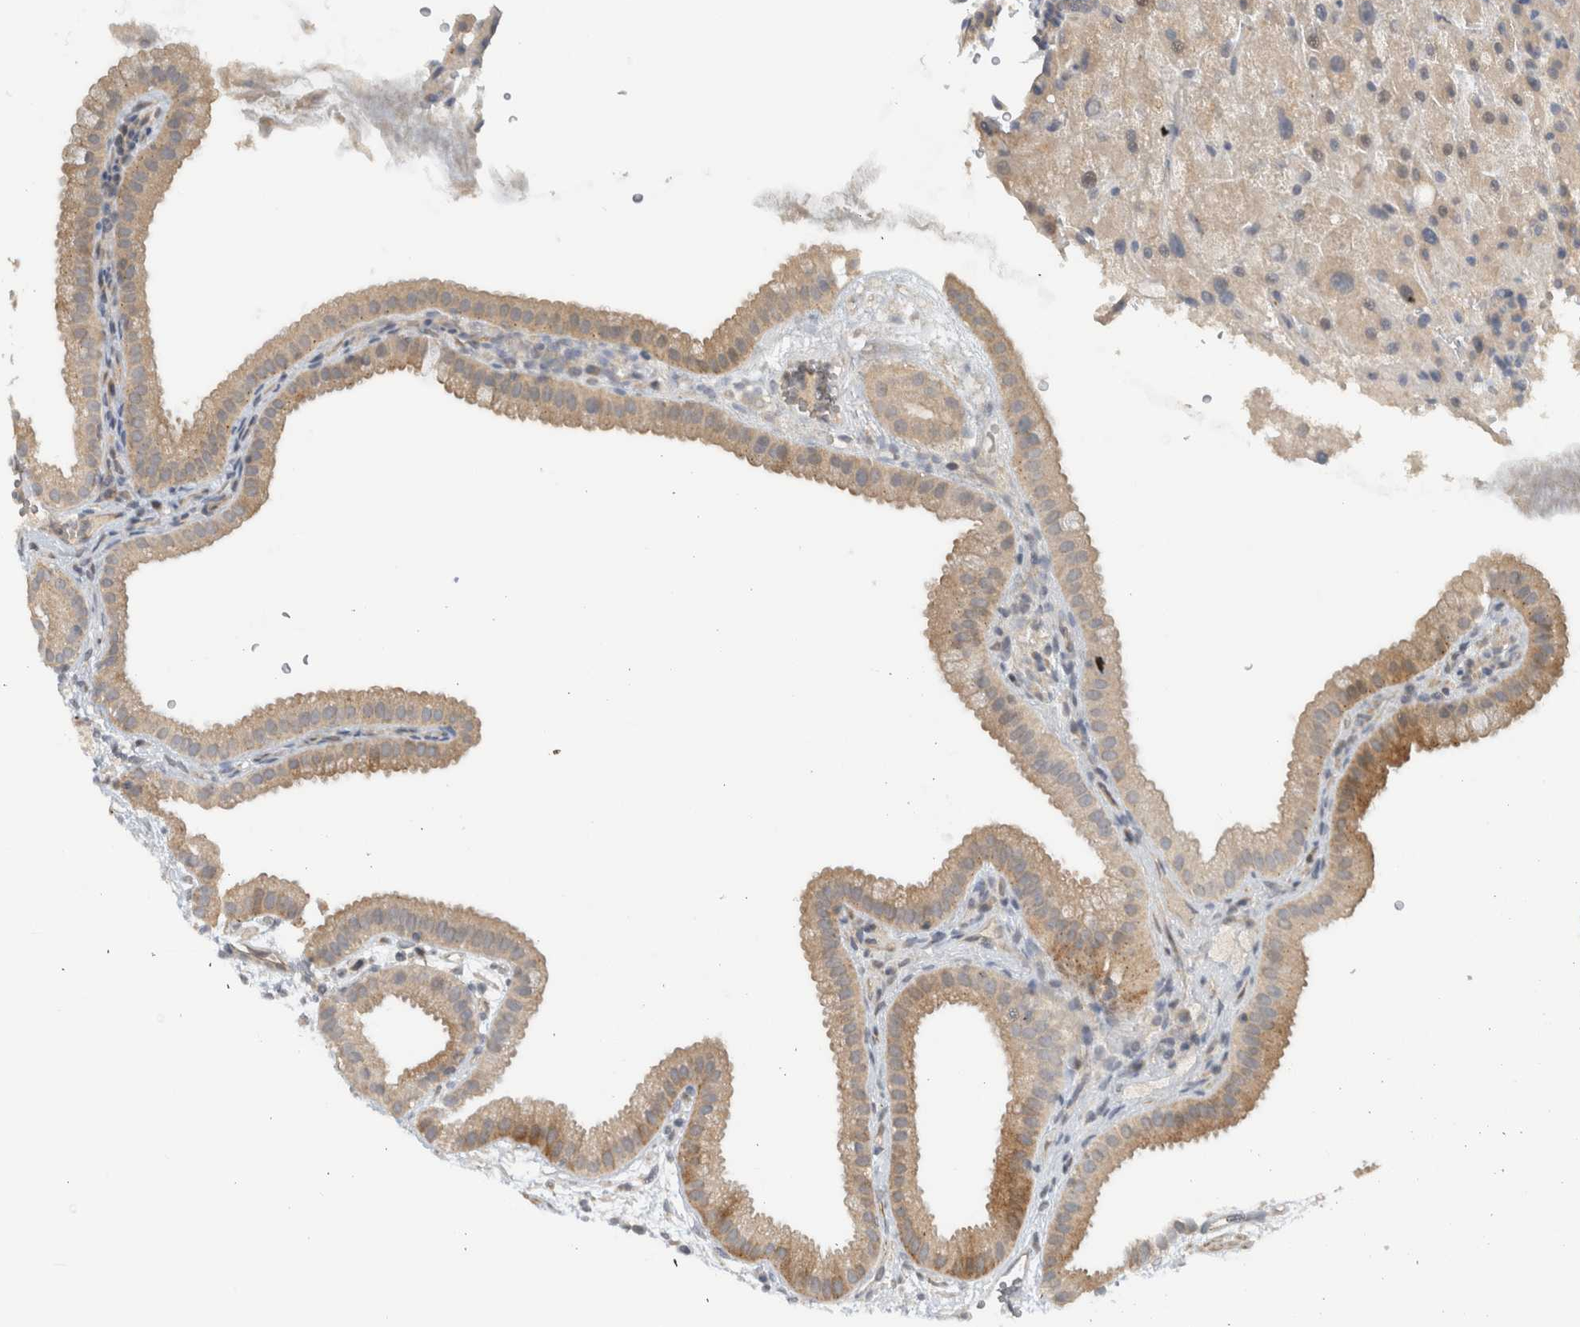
{"staining": {"intensity": "moderate", "quantity": "<25%", "location": "cytoplasmic/membranous"}, "tissue": "gallbladder", "cell_type": "Glandular cells", "image_type": "normal", "snomed": [{"axis": "morphology", "description": "Normal tissue, NOS"}, {"axis": "topography", "description": "Gallbladder"}], "caption": "Brown immunohistochemical staining in benign human gallbladder reveals moderate cytoplasmic/membranous expression in approximately <25% of glandular cells.", "gene": "ERCC6L2", "patient": {"sex": "female", "age": 64}}